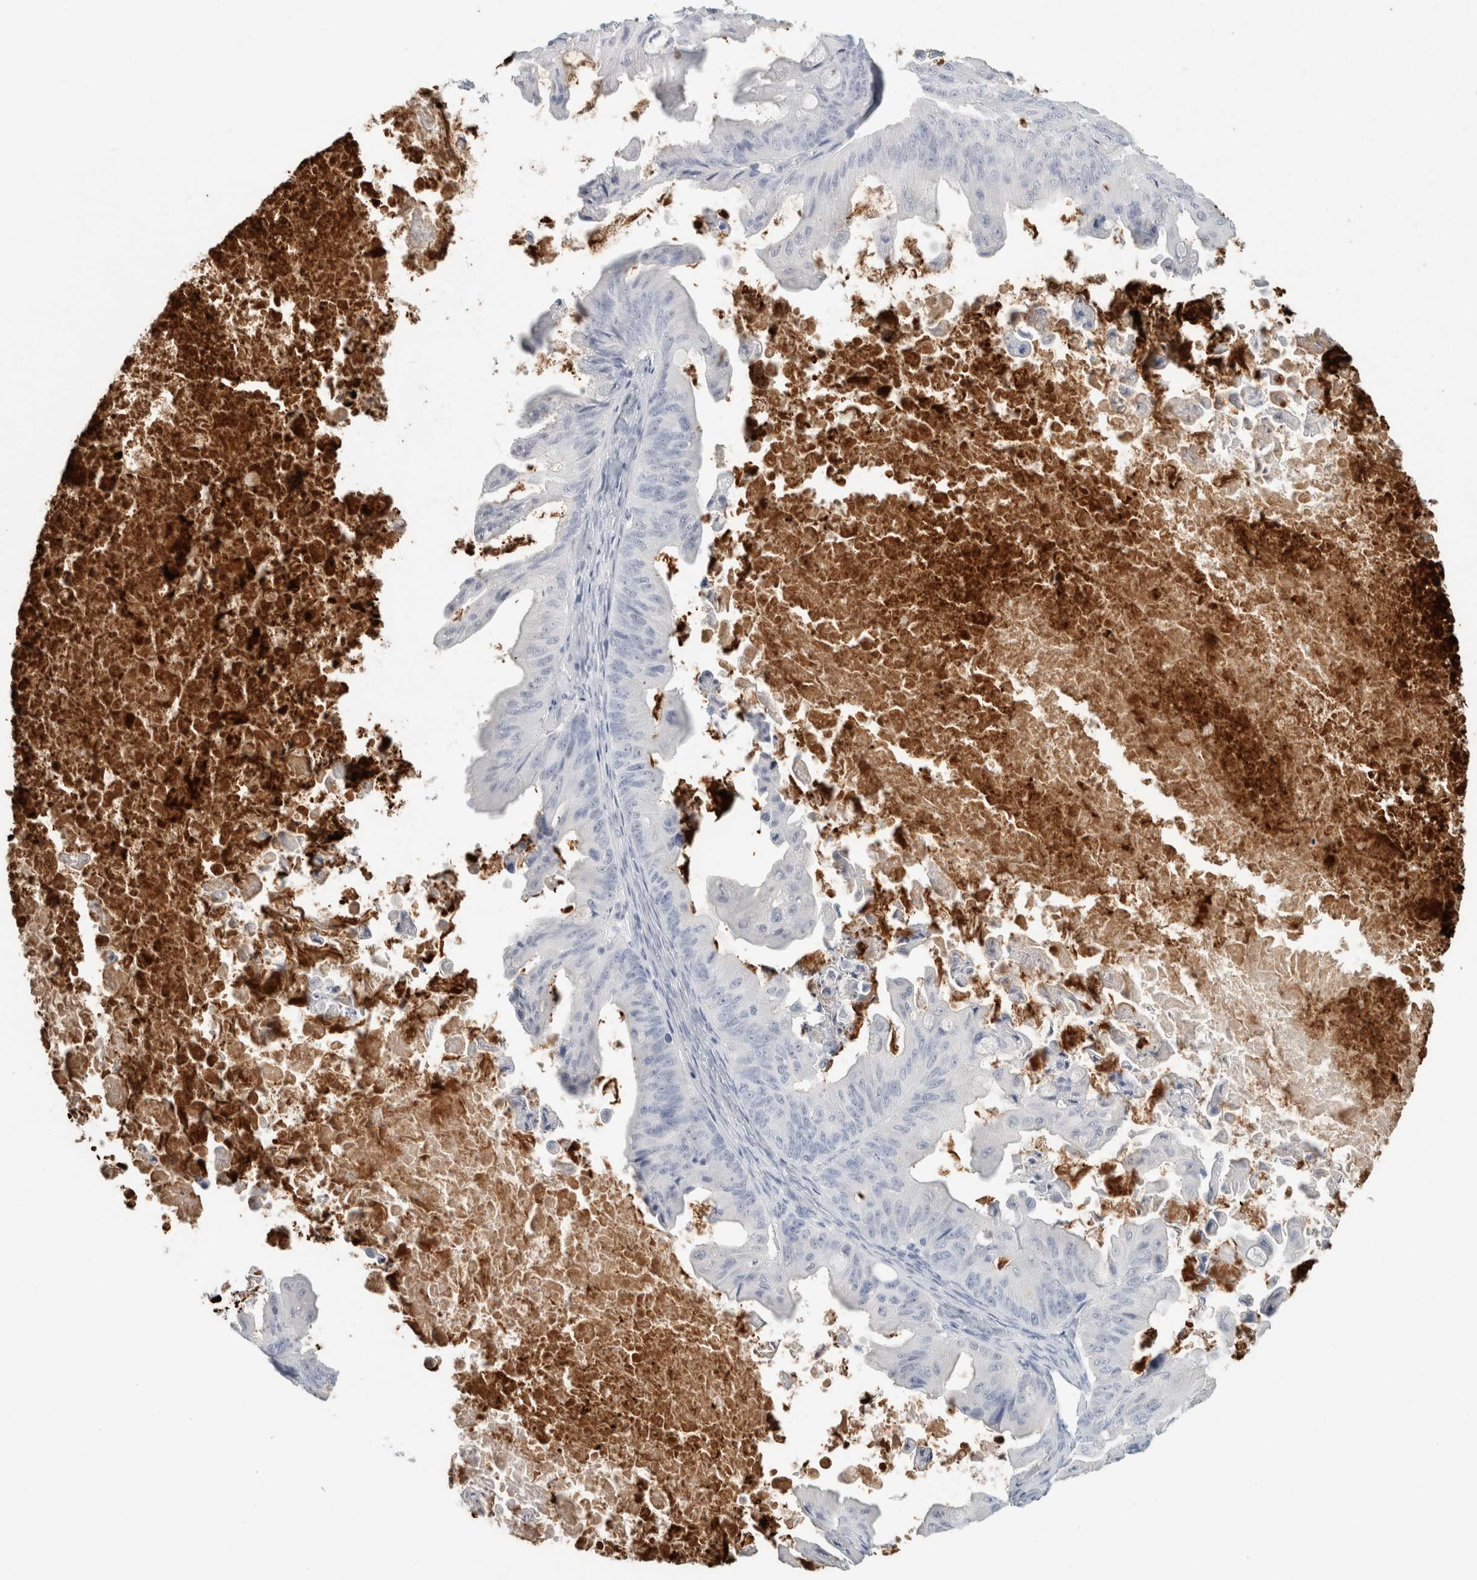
{"staining": {"intensity": "negative", "quantity": "none", "location": "none"}, "tissue": "ovarian cancer", "cell_type": "Tumor cells", "image_type": "cancer", "snomed": [{"axis": "morphology", "description": "Cystadenocarcinoma, mucinous, NOS"}, {"axis": "topography", "description": "Ovary"}], "caption": "There is no significant staining in tumor cells of mucinous cystadenocarcinoma (ovarian).", "gene": "IL6", "patient": {"sex": "female", "age": 37}}